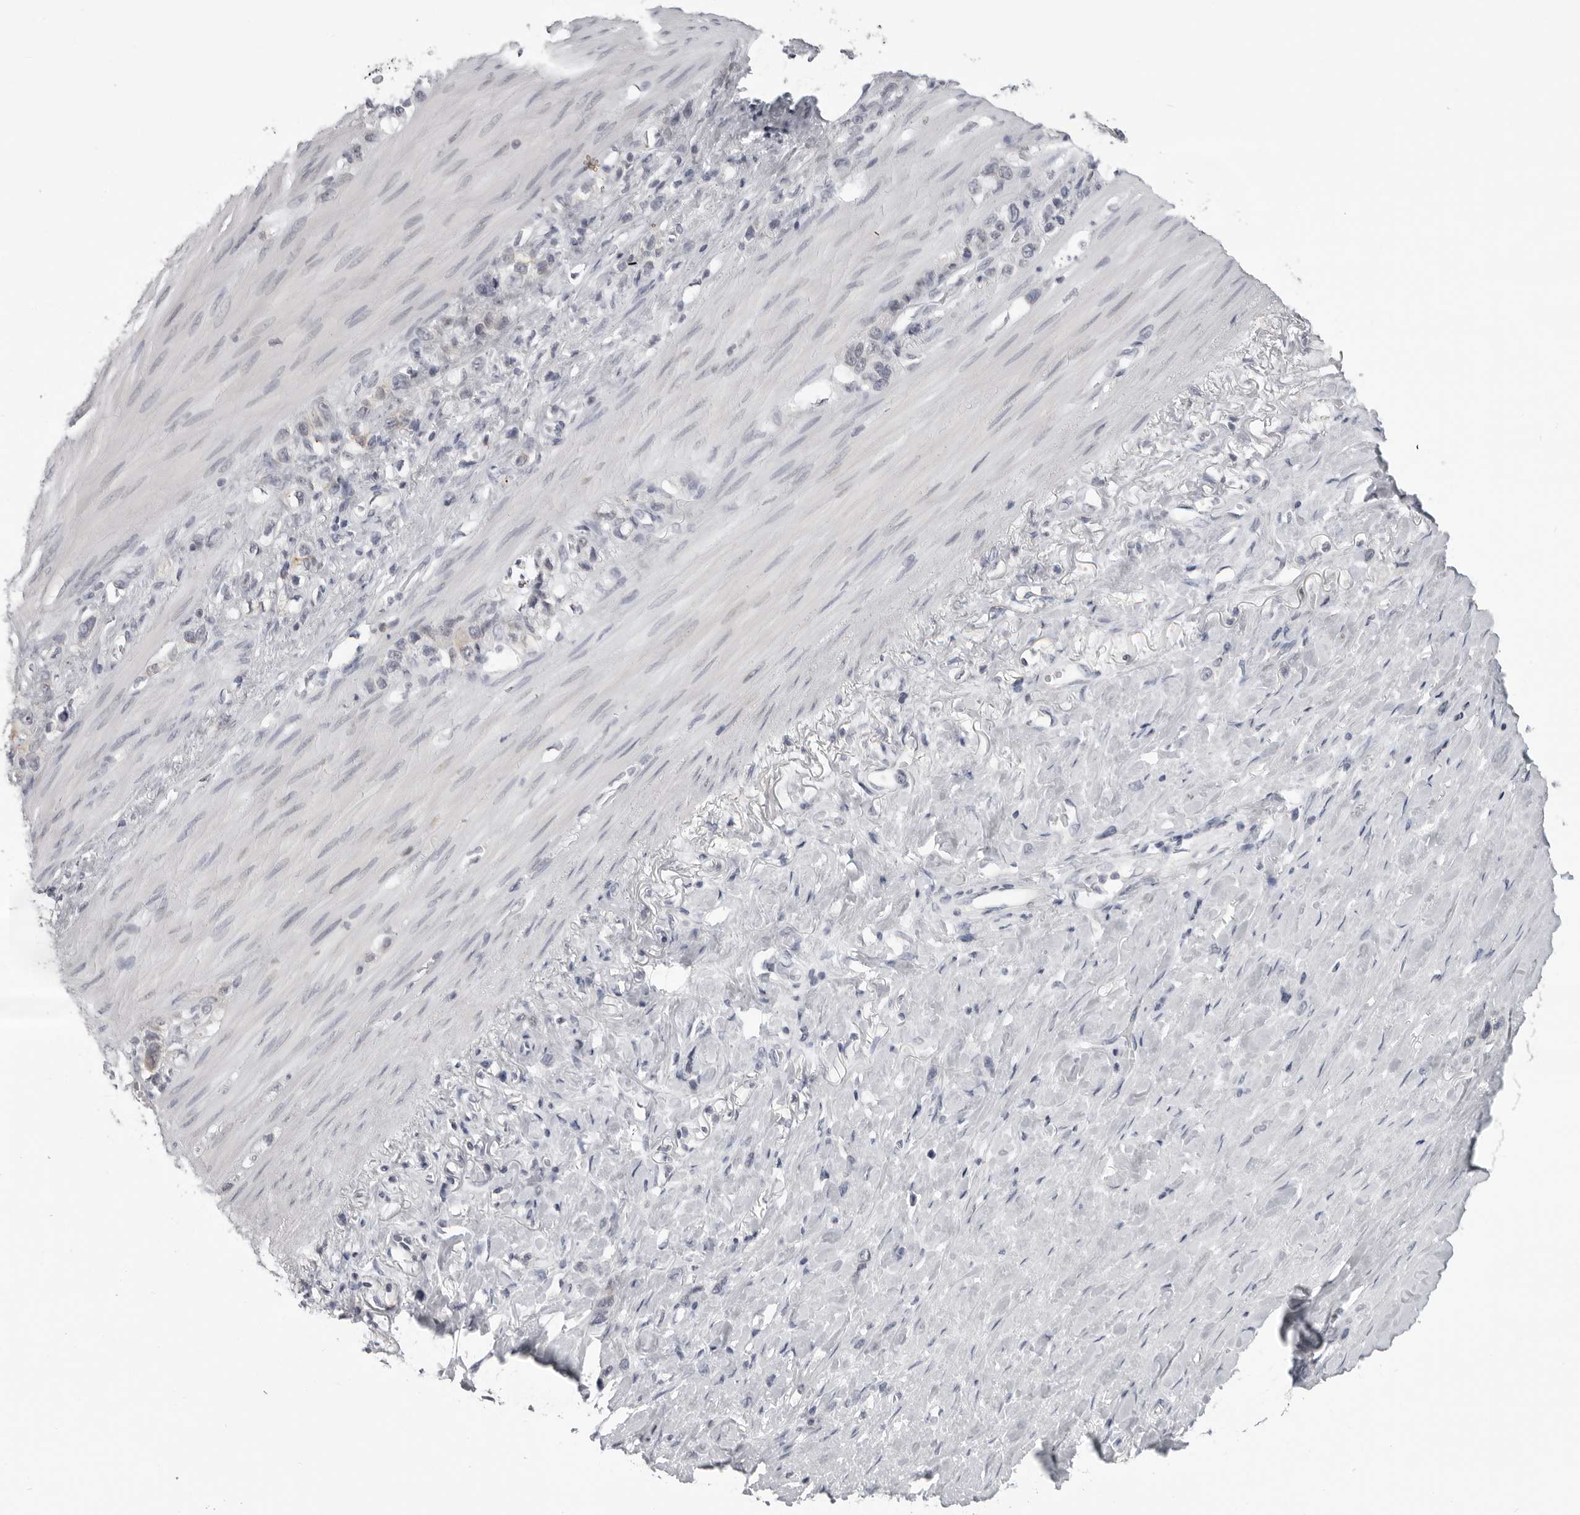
{"staining": {"intensity": "negative", "quantity": "none", "location": "none"}, "tissue": "stomach cancer", "cell_type": "Tumor cells", "image_type": "cancer", "snomed": [{"axis": "morphology", "description": "Normal tissue, NOS"}, {"axis": "morphology", "description": "Adenocarcinoma, NOS"}, {"axis": "morphology", "description": "Adenocarcinoma, High grade"}, {"axis": "topography", "description": "Stomach, upper"}, {"axis": "topography", "description": "Stomach"}], "caption": "Immunohistochemistry of human adenocarcinoma (high-grade) (stomach) displays no positivity in tumor cells.", "gene": "DNALI1", "patient": {"sex": "female", "age": 65}}